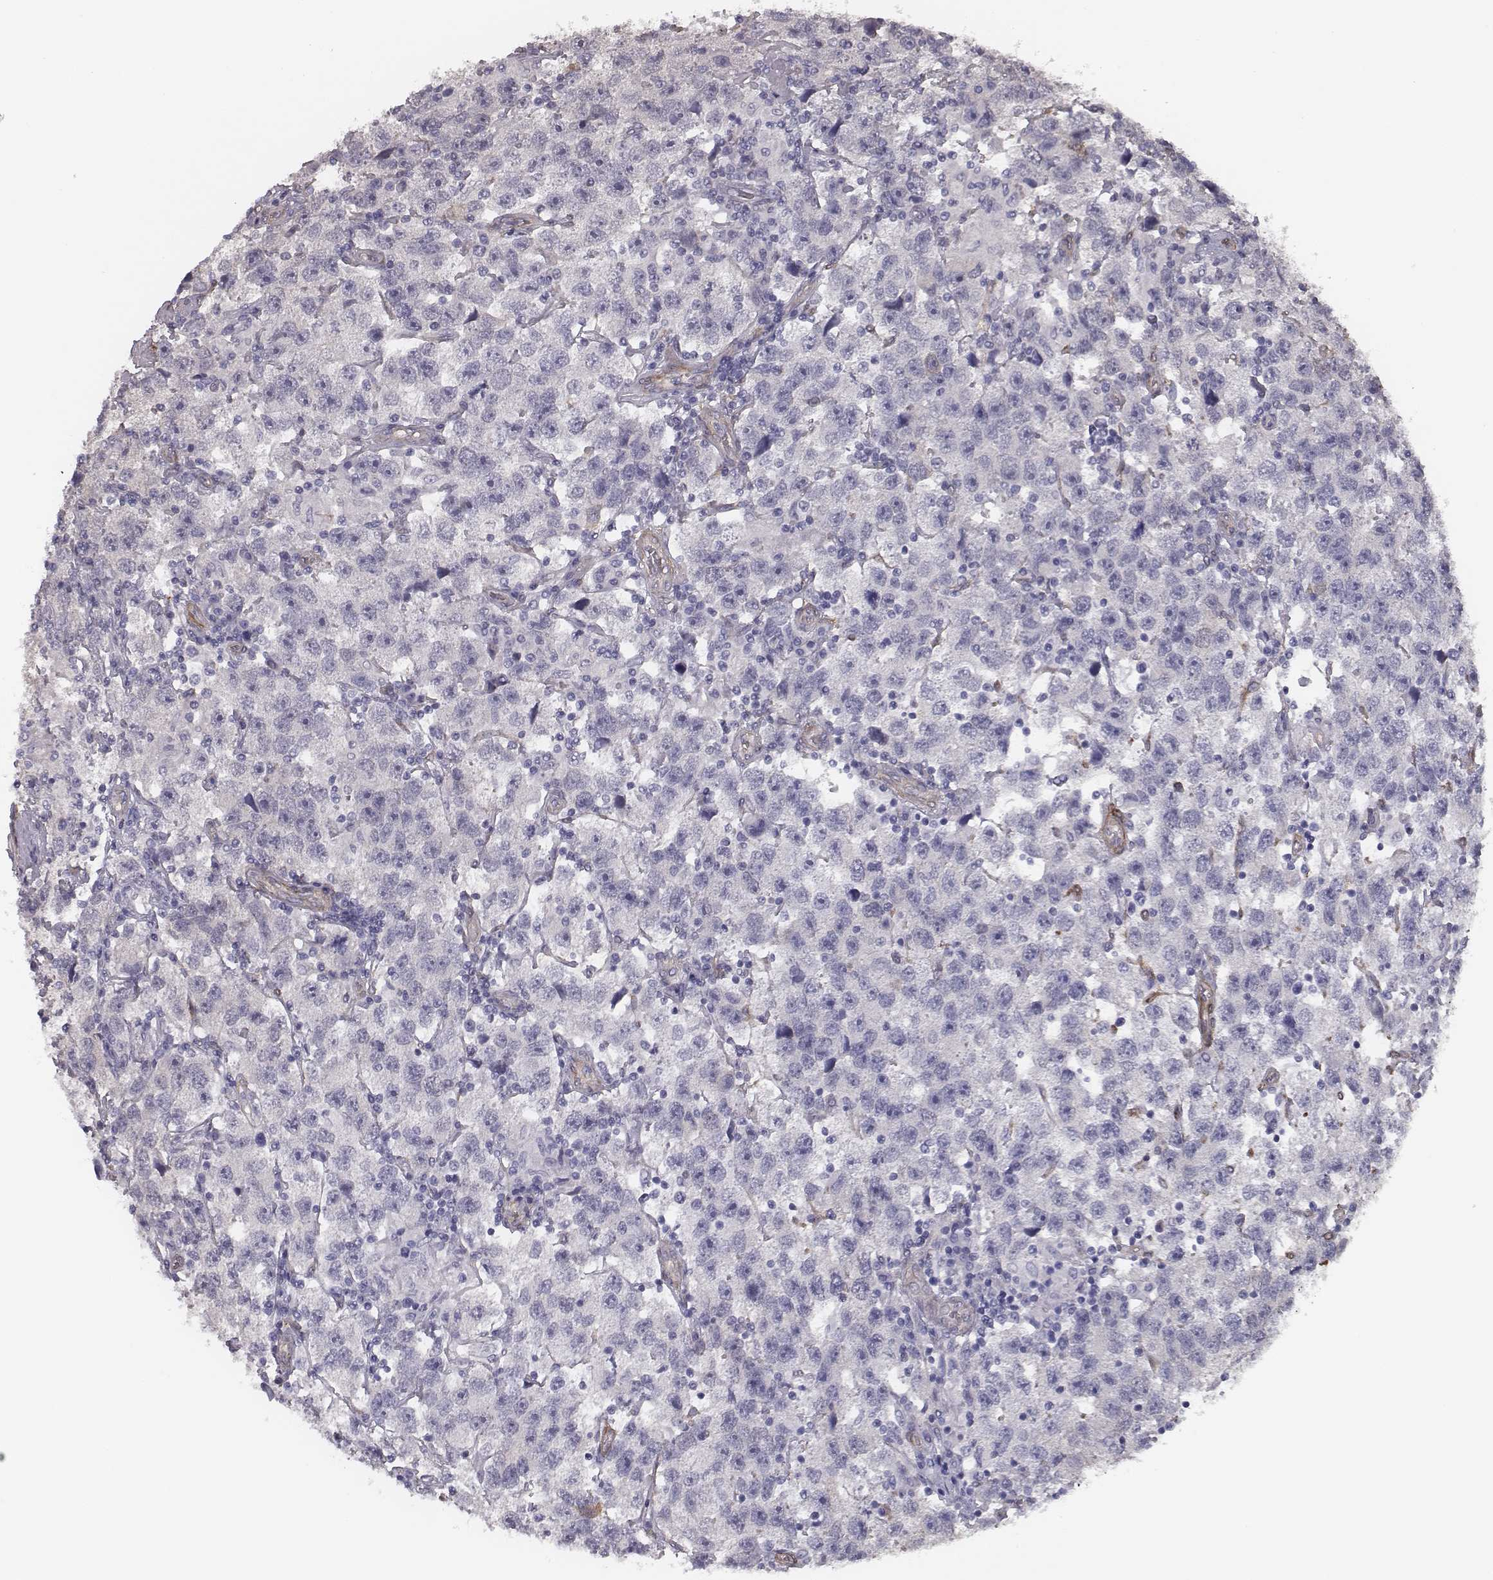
{"staining": {"intensity": "negative", "quantity": "none", "location": "none"}, "tissue": "testis cancer", "cell_type": "Tumor cells", "image_type": "cancer", "snomed": [{"axis": "morphology", "description": "Seminoma, NOS"}, {"axis": "topography", "description": "Testis"}], "caption": "Tumor cells show no significant staining in testis cancer (seminoma). Nuclei are stained in blue.", "gene": "ISYNA1", "patient": {"sex": "male", "age": 26}}